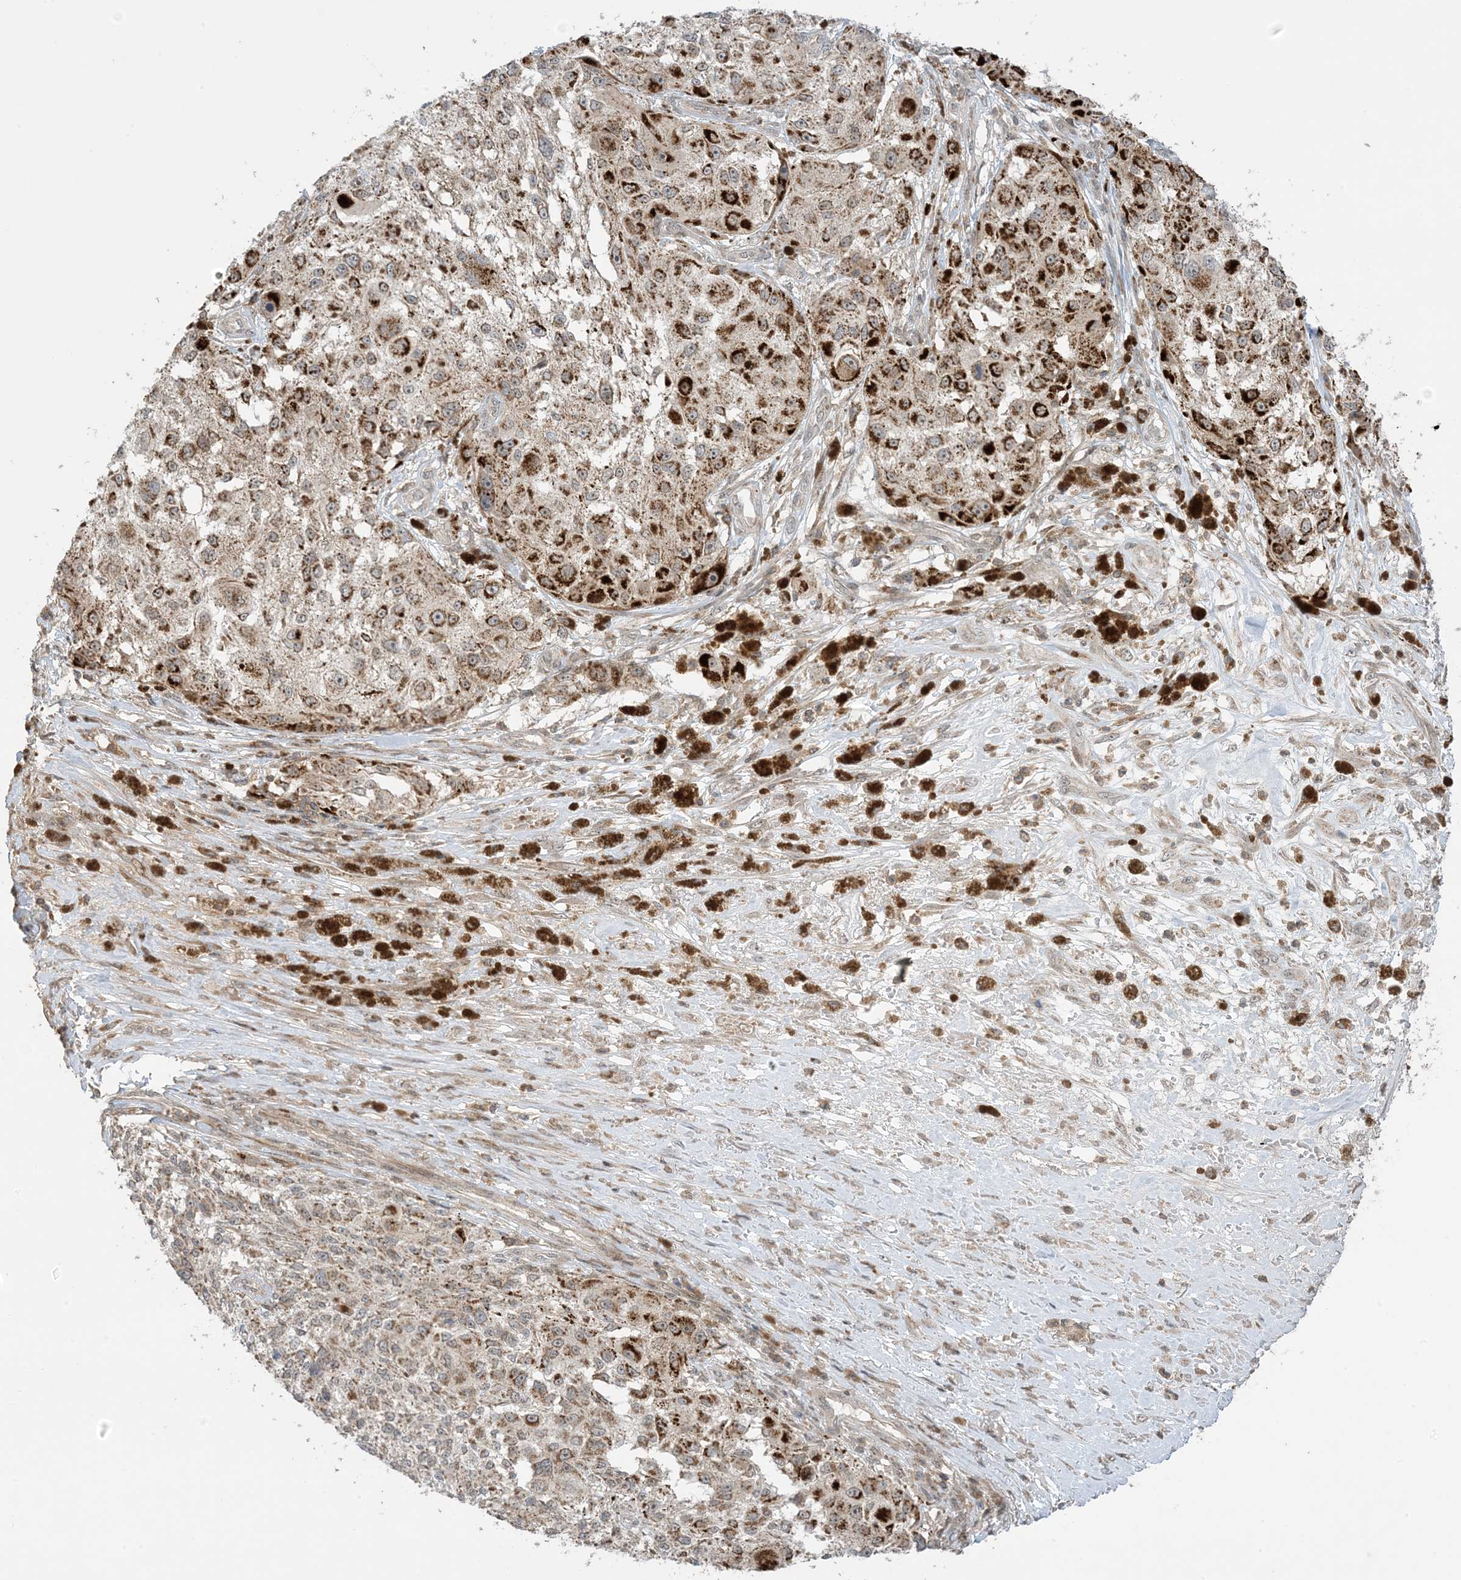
{"staining": {"intensity": "moderate", "quantity": ">75%", "location": "cytoplasmic/membranous"}, "tissue": "melanoma", "cell_type": "Tumor cells", "image_type": "cancer", "snomed": [{"axis": "morphology", "description": "Necrosis, NOS"}, {"axis": "morphology", "description": "Malignant melanoma, NOS"}, {"axis": "topography", "description": "Skin"}], "caption": "IHC histopathology image of melanoma stained for a protein (brown), which displays medium levels of moderate cytoplasmic/membranous positivity in approximately >75% of tumor cells.", "gene": "PHLDB2", "patient": {"sex": "female", "age": 87}}